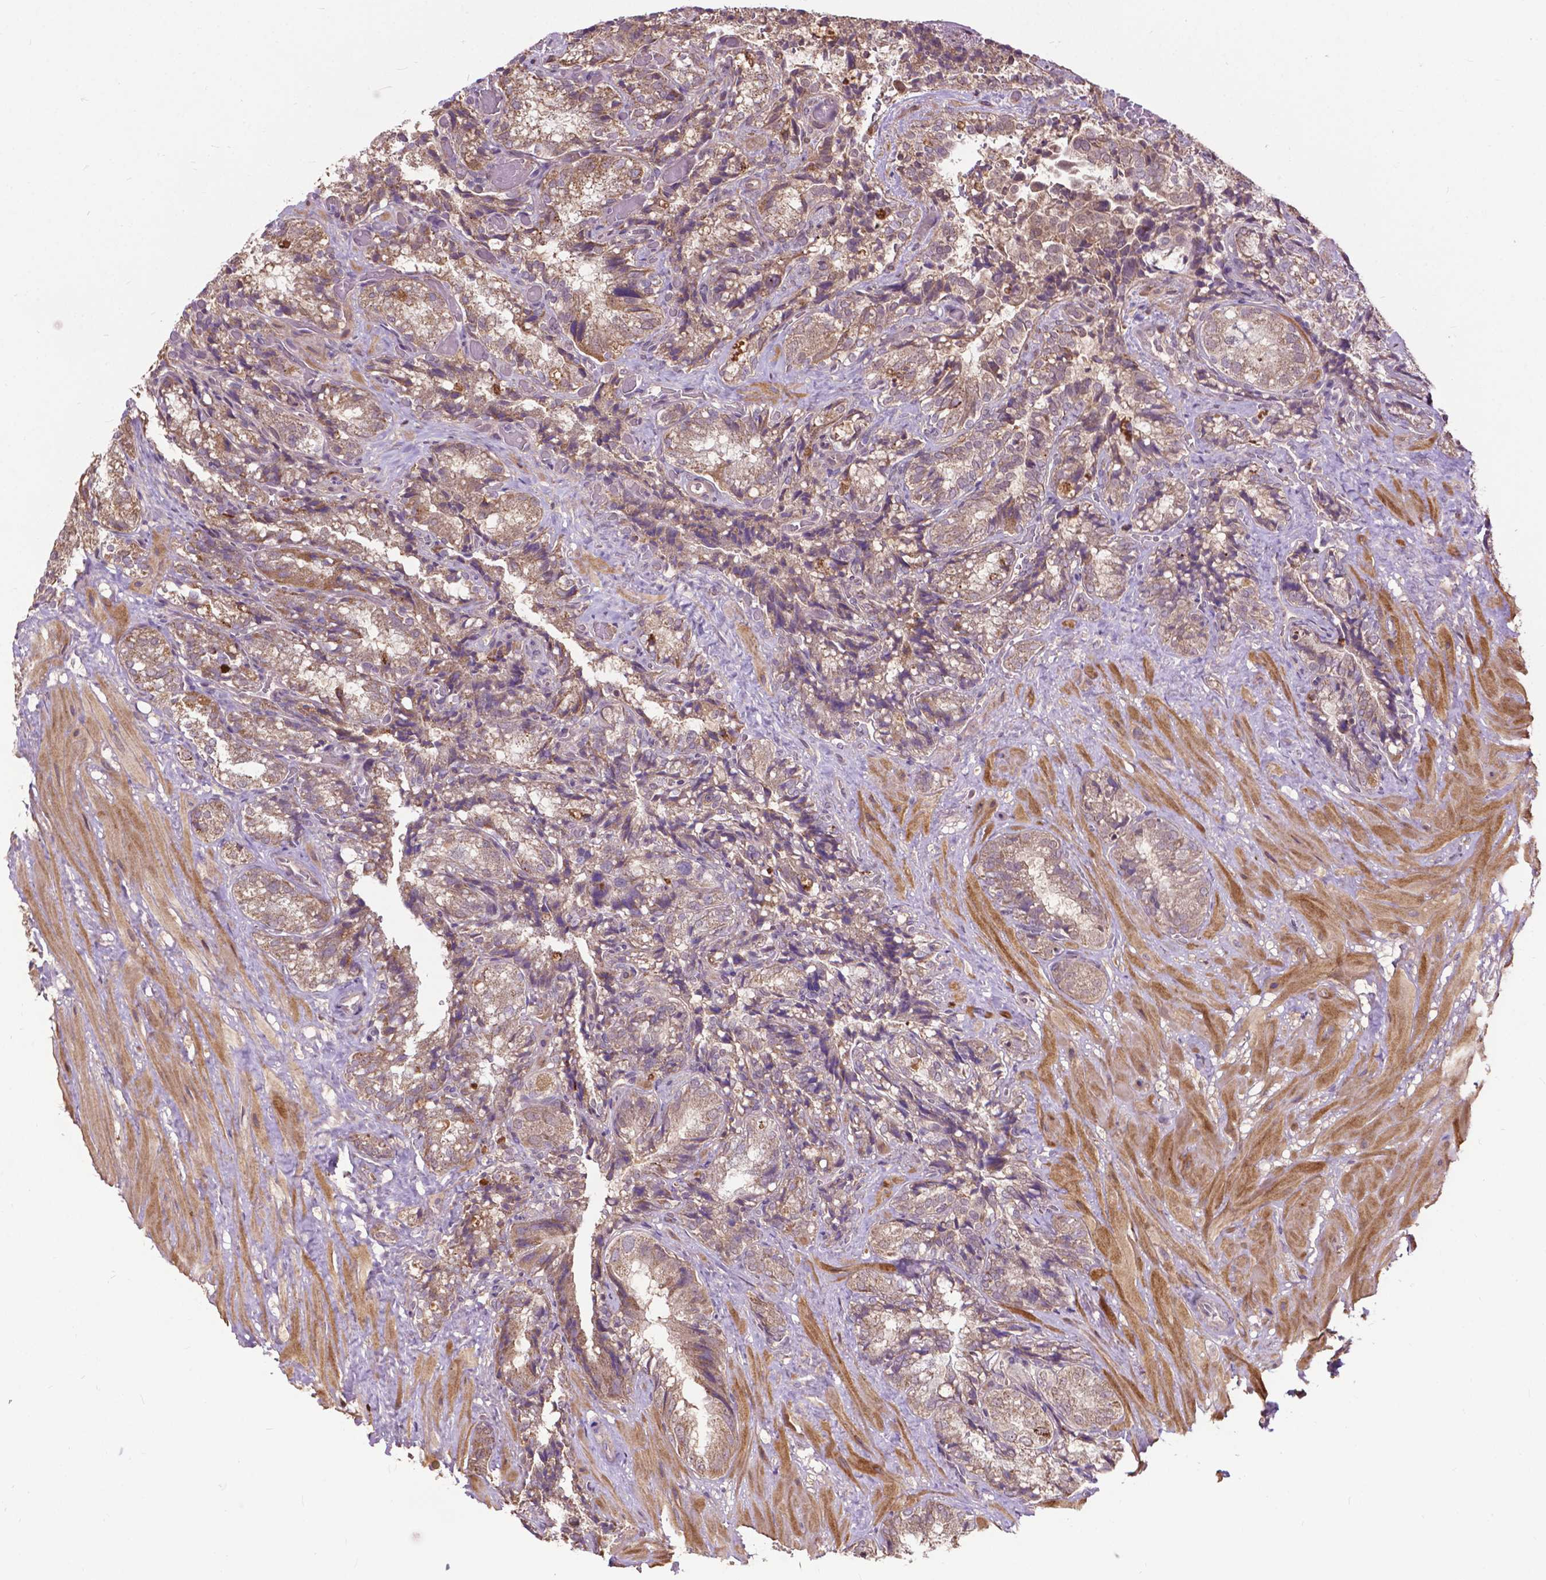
{"staining": {"intensity": "moderate", "quantity": ">75%", "location": "cytoplasmic/membranous"}, "tissue": "seminal vesicle", "cell_type": "Glandular cells", "image_type": "normal", "snomed": [{"axis": "morphology", "description": "Normal tissue, NOS"}, {"axis": "topography", "description": "Seminal veicle"}], "caption": "Glandular cells exhibit medium levels of moderate cytoplasmic/membranous positivity in approximately >75% of cells in benign human seminal vesicle.", "gene": "CHMP4A", "patient": {"sex": "male", "age": 57}}